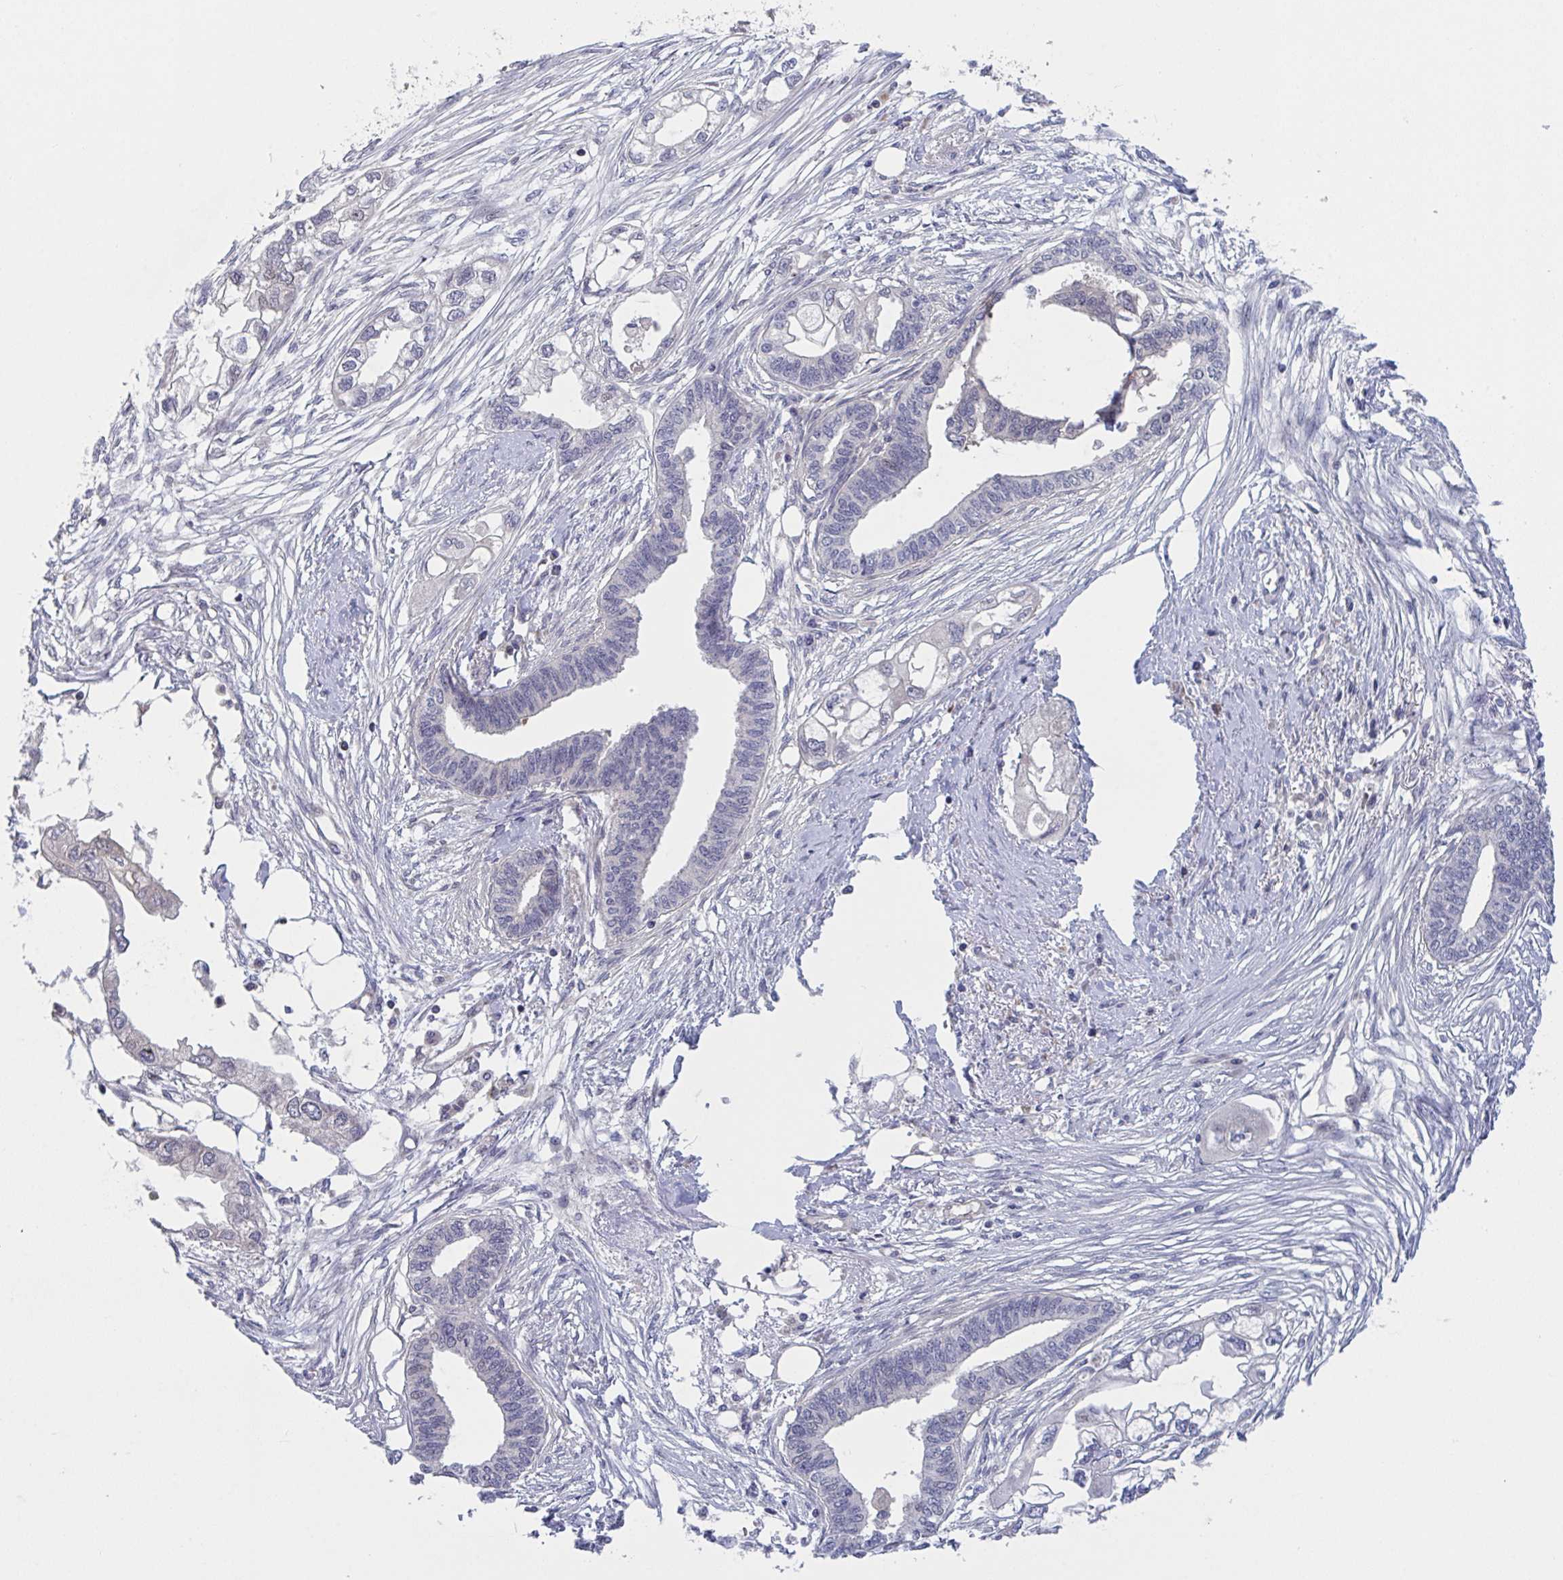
{"staining": {"intensity": "negative", "quantity": "none", "location": "none"}, "tissue": "endometrial cancer", "cell_type": "Tumor cells", "image_type": "cancer", "snomed": [{"axis": "morphology", "description": "Adenocarcinoma, NOS"}, {"axis": "morphology", "description": "Adenocarcinoma, metastatic, NOS"}, {"axis": "topography", "description": "Adipose tissue"}, {"axis": "topography", "description": "Endometrium"}], "caption": "Image shows no protein expression in tumor cells of endometrial adenocarcinoma tissue.", "gene": "RIOK1", "patient": {"sex": "female", "age": 67}}